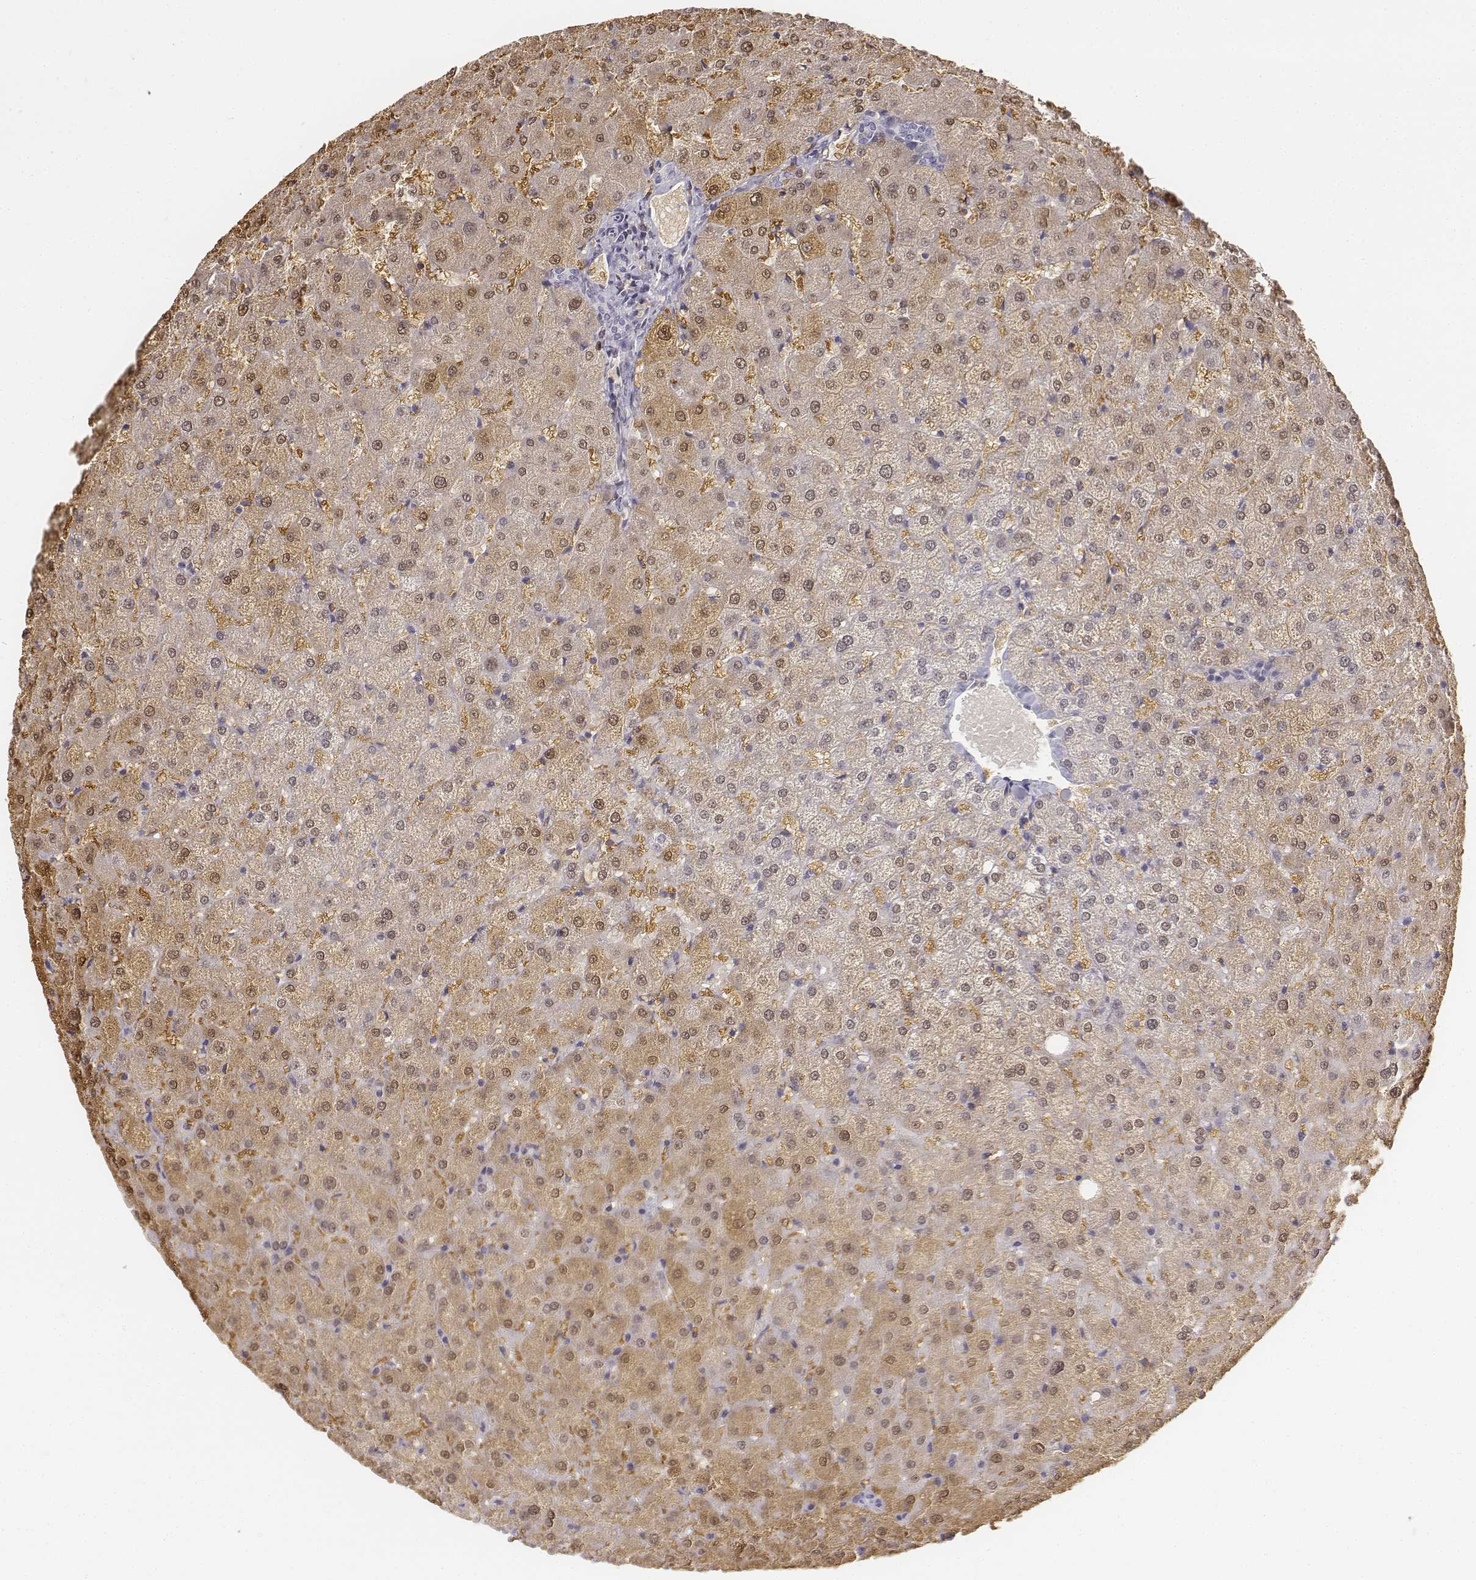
{"staining": {"intensity": "negative", "quantity": "none", "location": "none"}, "tissue": "liver", "cell_type": "Cholangiocytes", "image_type": "normal", "snomed": [{"axis": "morphology", "description": "Normal tissue, NOS"}, {"axis": "topography", "description": "Liver"}], "caption": "Immunohistochemistry histopathology image of unremarkable human liver stained for a protein (brown), which shows no positivity in cholangiocytes.", "gene": "UCN2", "patient": {"sex": "female", "age": 50}}